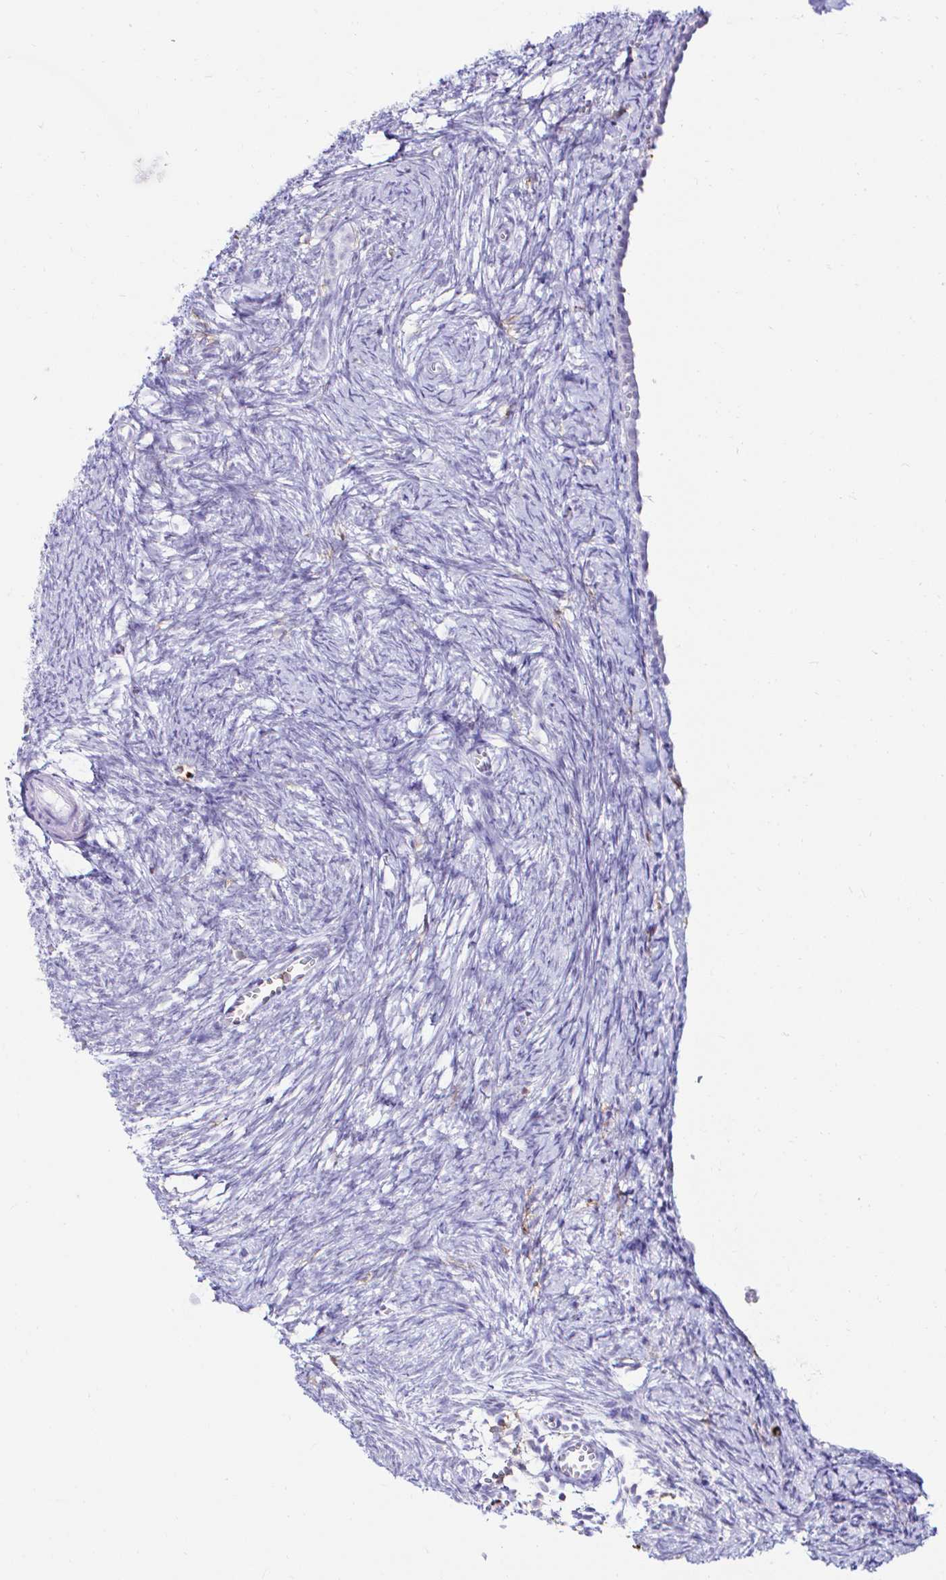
{"staining": {"intensity": "negative", "quantity": "none", "location": "none"}, "tissue": "ovary", "cell_type": "Ovarian stroma cells", "image_type": "normal", "snomed": [{"axis": "morphology", "description": "Normal tissue, NOS"}, {"axis": "topography", "description": "Ovary"}], "caption": "High power microscopy photomicrograph of an immunohistochemistry image of unremarkable ovary, revealing no significant positivity in ovarian stroma cells. The staining is performed using DAB brown chromogen with nuclei counter-stained in using hematoxylin.", "gene": "CYBB", "patient": {"sex": "female", "age": 41}}